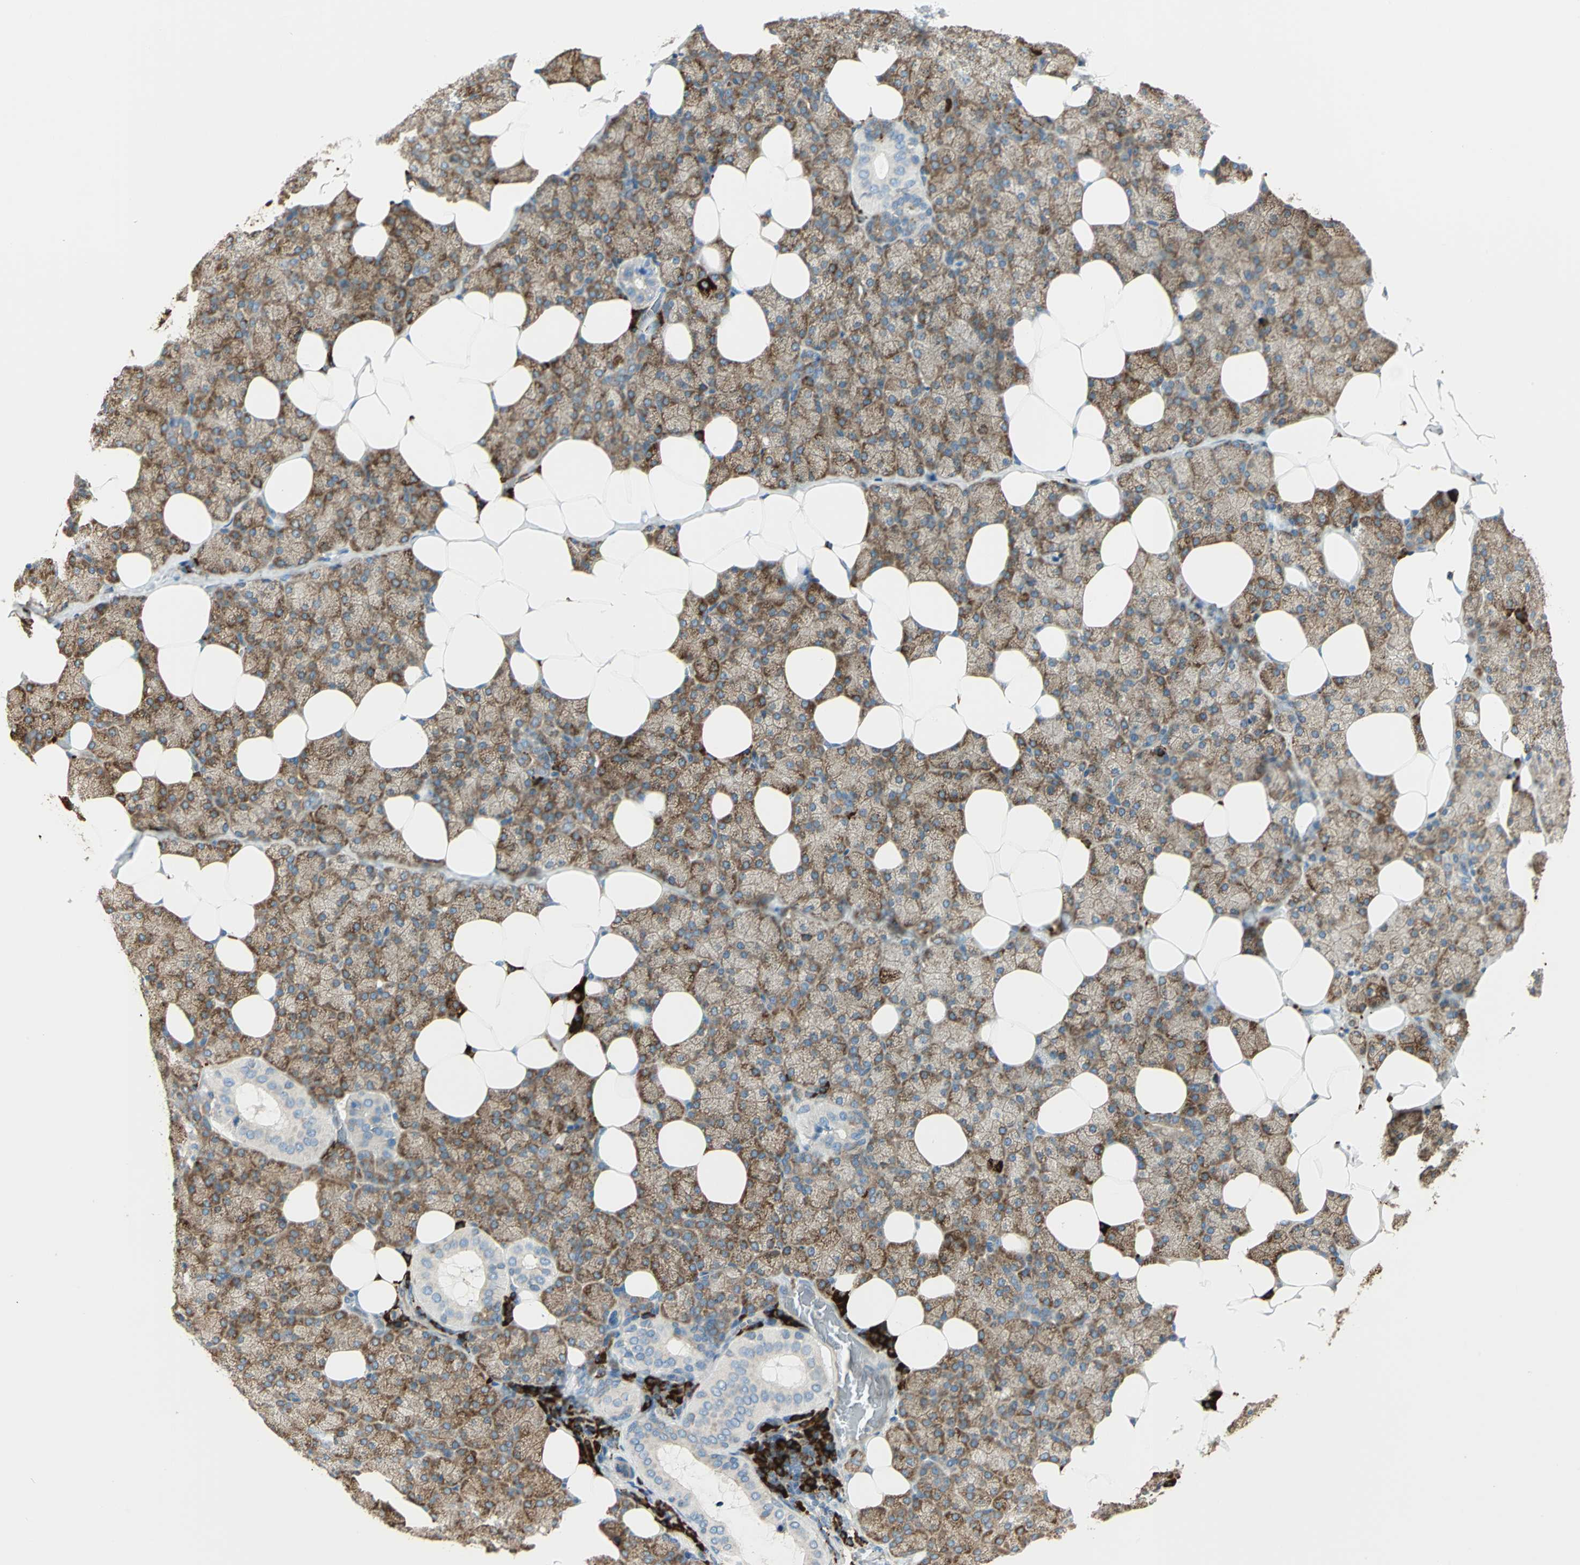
{"staining": {"intensity": "strong", "quantity": ">75%", "location": "cytoplasmic/membranous"}, "tissue": "salivary gland", "cell_type": "Glandular cells", "image_type": "normal", "snomed": [{"axis": "morphology", "description": "Normal tissue, NOS"}, {"axis": "topography", "description": "Lymph node"}, {"axis": "topography", "description": "Salivary gland"}], "caption": "Immunohistochemistry histopathology image of benign salivary gland stained for a protein (brown), which reveals high levels of strong cytoplasmic/membranous expression in about >75% of glandular cells.", "gene": "PDIA4", "patient": {"sex": "male", "age": 8}}